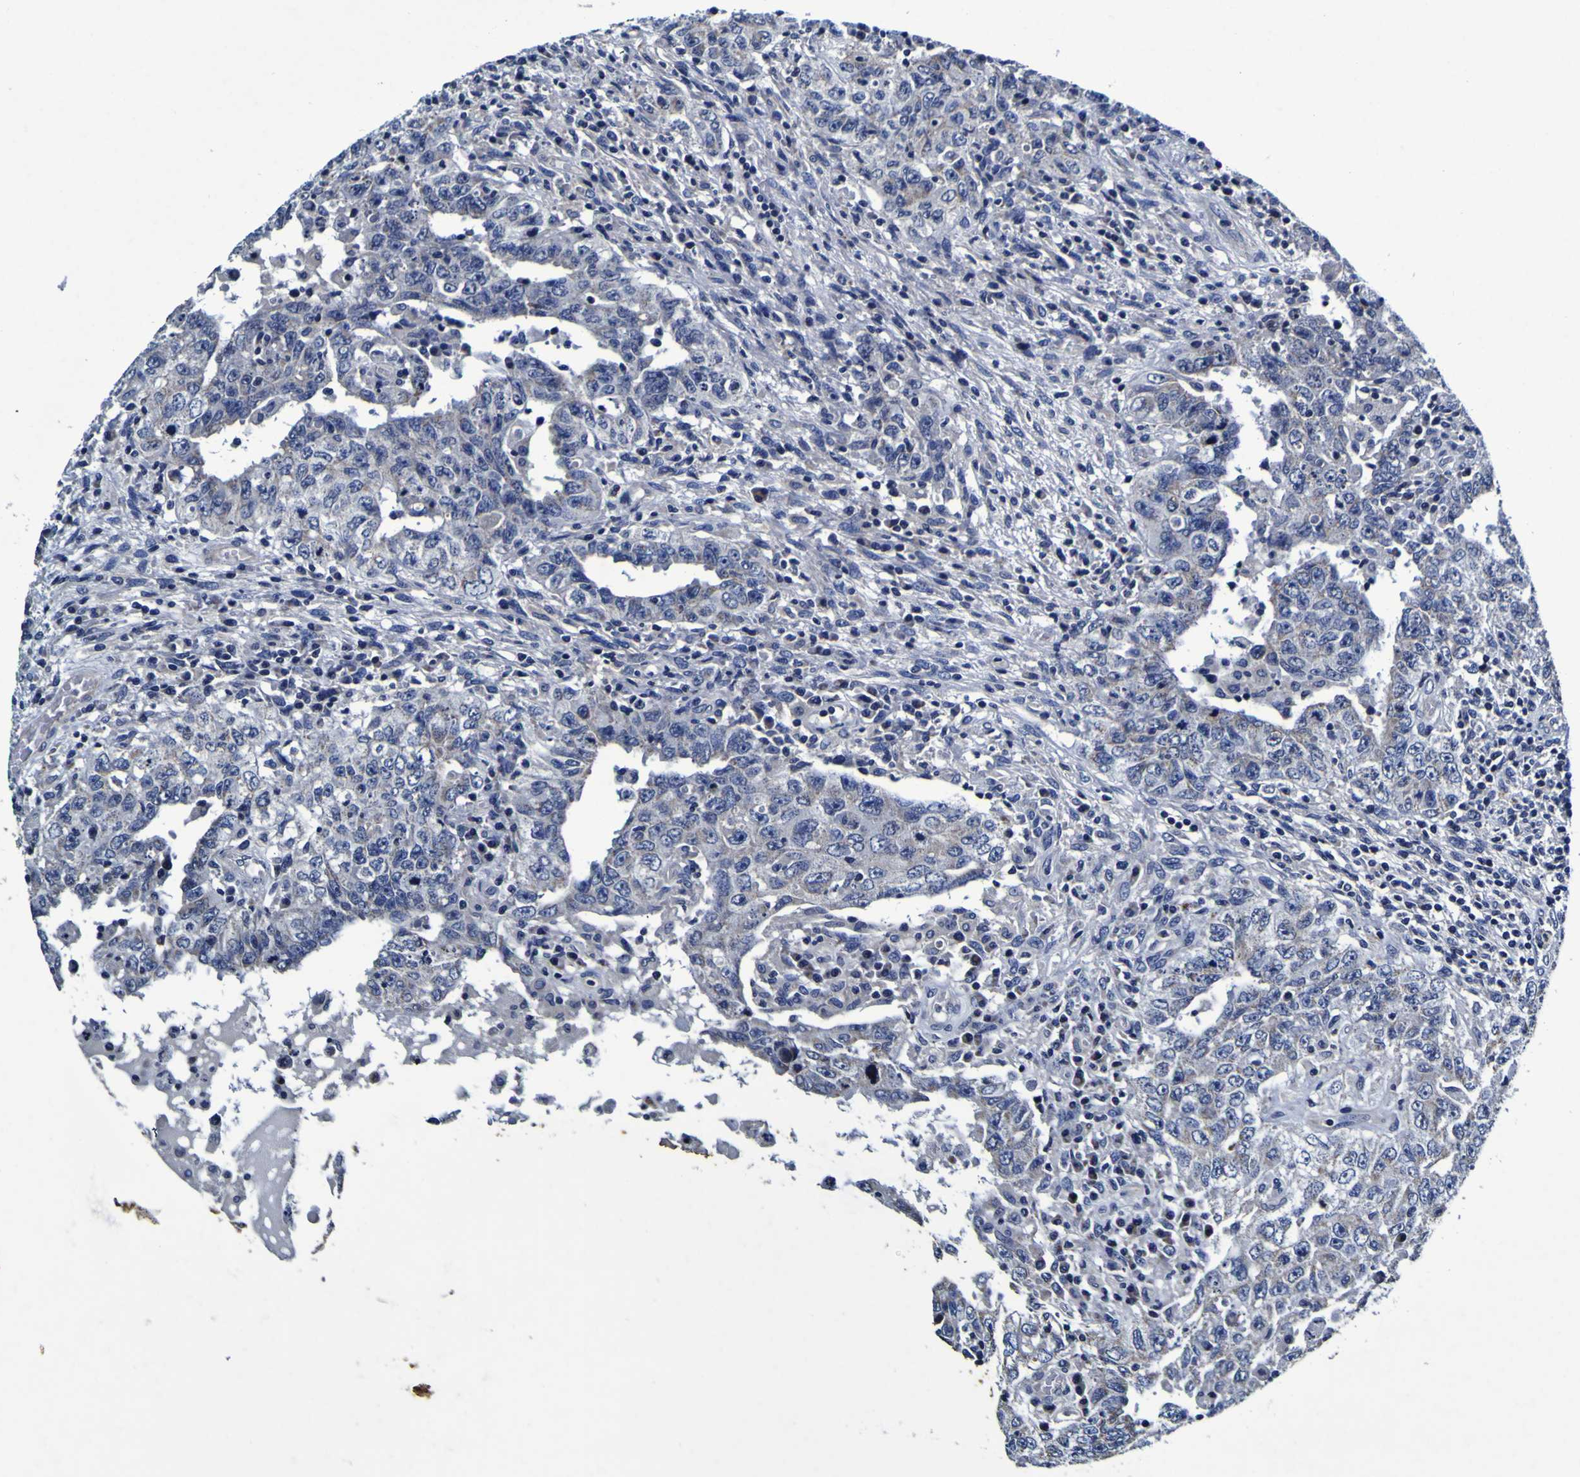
{"staining": {"intensity": "negative", "quantity": "none", "location": "none"}, "tissue": "testis cancer", "cell_type": "Tumor cells", "image_type": "cancer", "snomed": [{"axis": "morphology", "description": "Carcinoma, Embryonal, NOS"}, {"axis": "topography", "description": "Testis"}], "caption": "Testis cancer was stained to show a protein in brown. There is no significant expression in tumor cells. (Stains: DAB (3,3'-diaminobenzidine) immunohistochemistry (IHC) with hematoxylin counter stain, Microscopy: brightfield microscopy at high magnification).", "gene": "PANK4", "patient": {"sex": "male", "age": 26}}